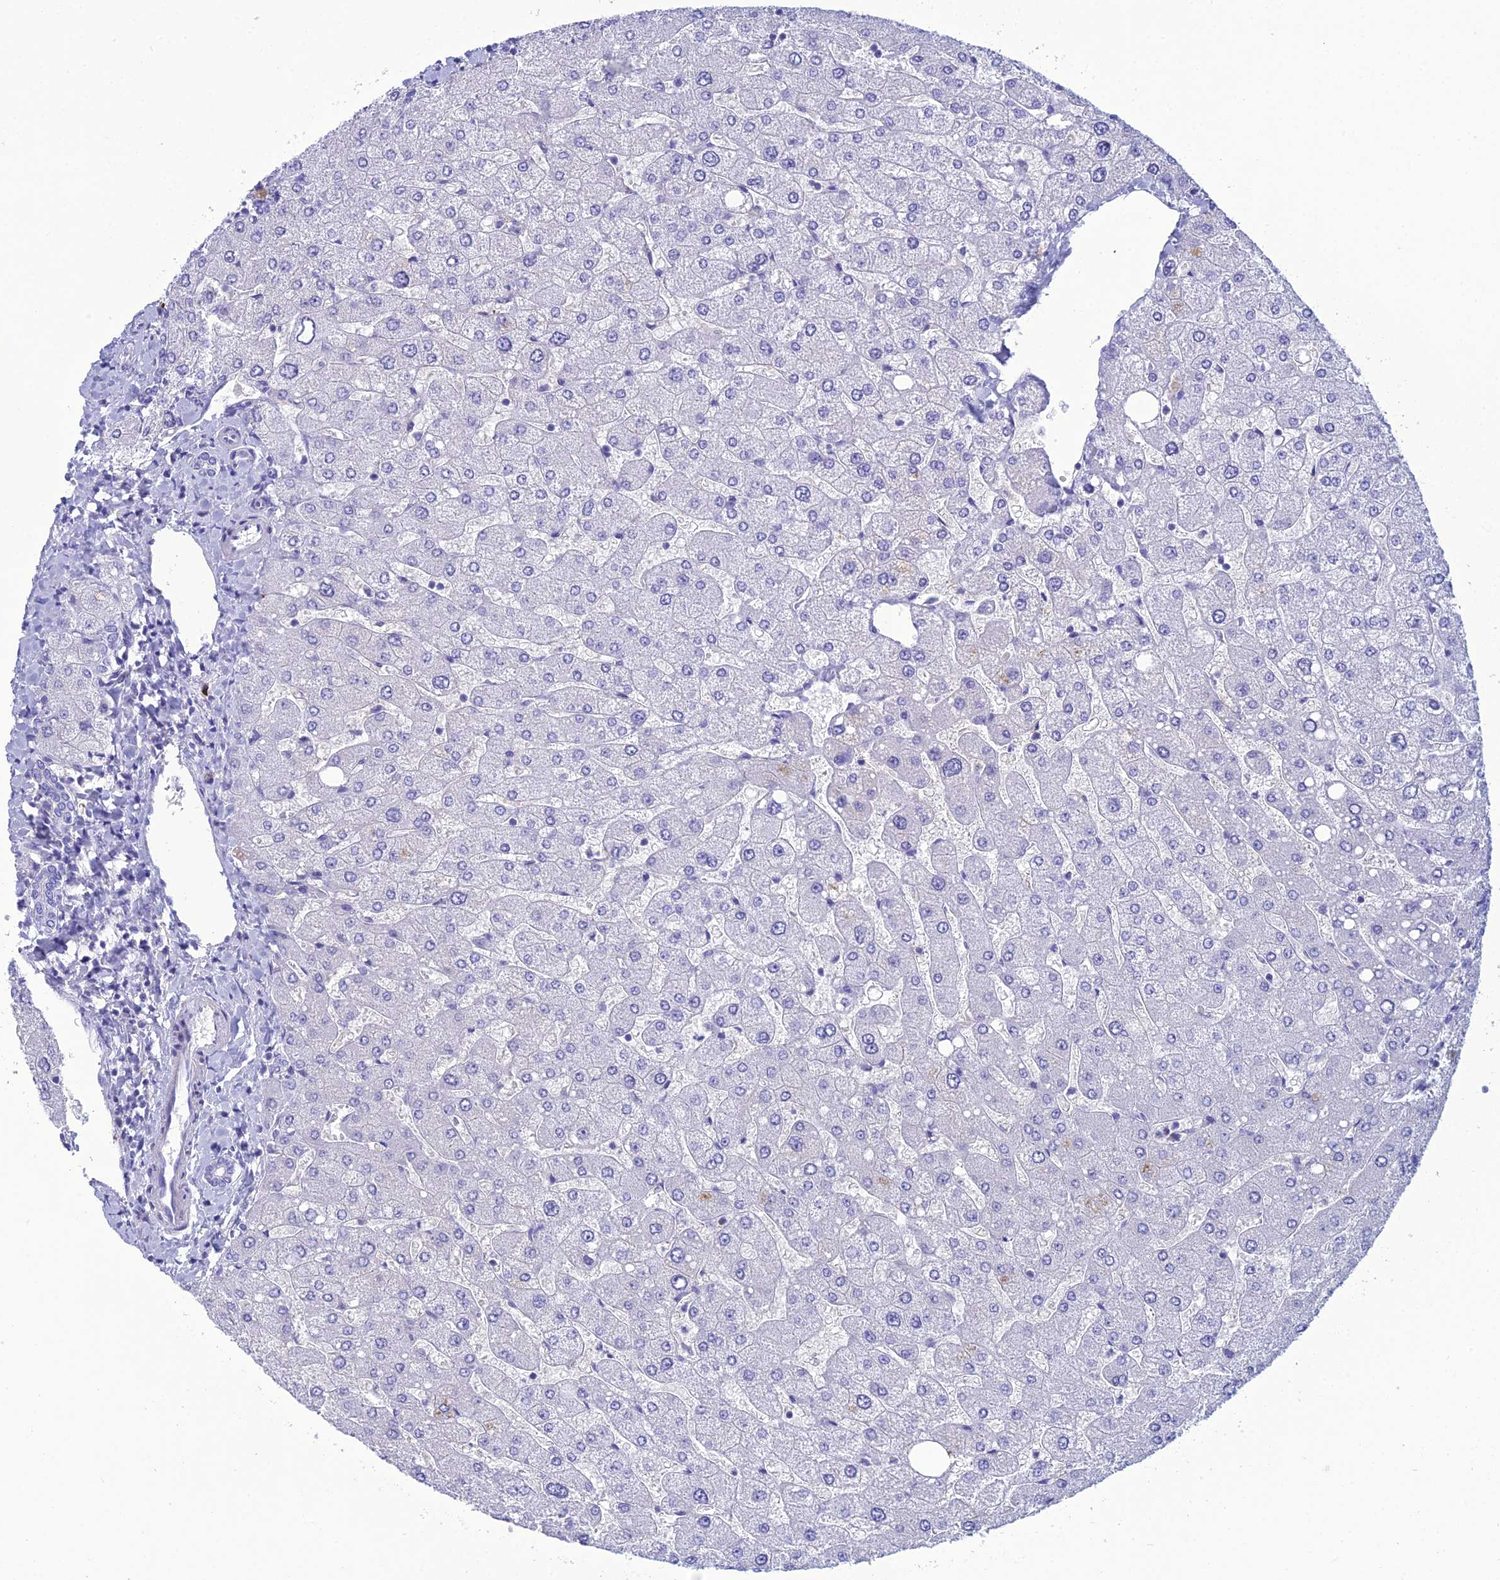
{"staining": {"intensity": "negative", "quantity": "none", "location": "none"}, "tissue": "liver", "cell_type": "Cholangiocytes", "image_type": "normal", "snomed": [{"axis": "morphology", "description": "Normal tissue, NOS"}, {"axis": "topography", "description": "Liver"}], "caption": "Immunohistochemical staining of normal human liver exhibits no significant positivity in cholangiocytes.", "gene": "CRB2", "patient": {"sex": "male", "age": 55}}